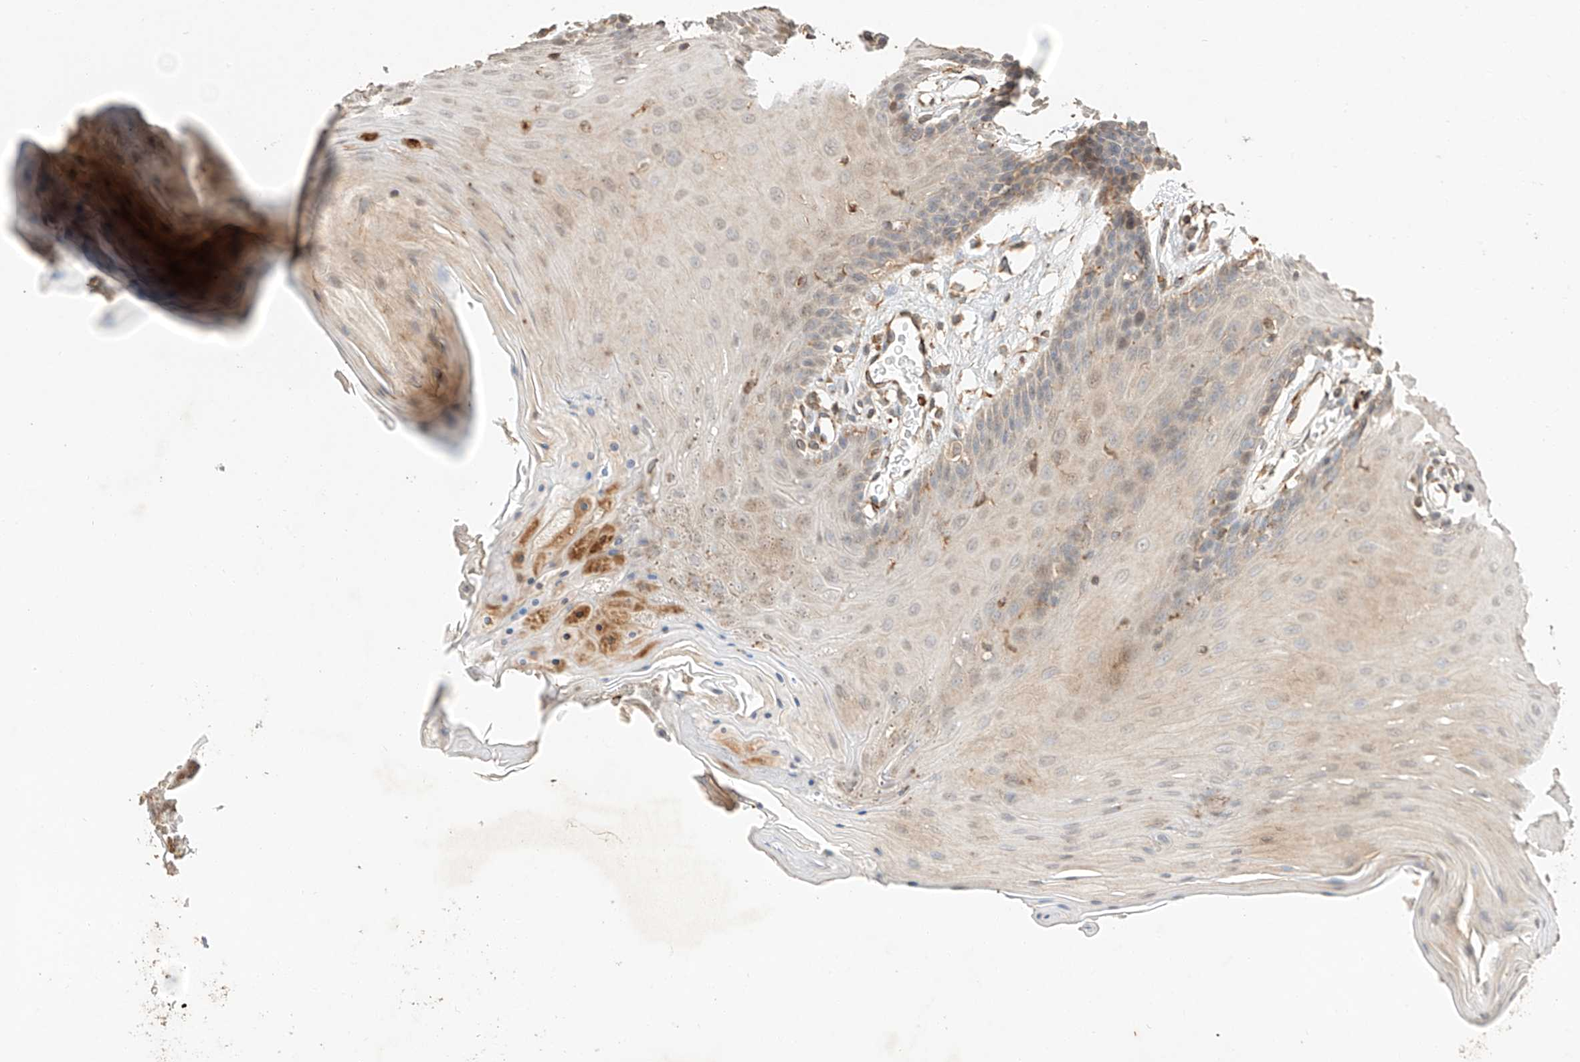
{"staining": {"intensity": "weak", "quantity": "25%-75%", "location": "nuclear"}, "tissue": "oral mucosa", "cell_type": "Squamous epithelial cells", "image_type": "normal", "snomed": [{"axis": "morphology", "description": "Normal tissue, NOS"}, {"axis": "morphology", "description": "Squamous cell carcinoma, NOS"}, {"axis": "topography", "description": "Skeletal muscle"}, {"axis": "topography", "description": "Oral tissue"}, {"axis": "topography", "description": "Salivary gland"}, {"axis": "topography", "description": "Head-Neck"}], "caption": "High-magnification brightfield microscopy of unremarkable oral mucosa stained with DAB (brown) and counterstained with hematoxylin (blue). squamous epithelial cells exhibit weak nuclear positivity is identified in approximately25%-75% of cells.", "gene": "SUSD6", "patient": {"sex": "male", "age": 54}}